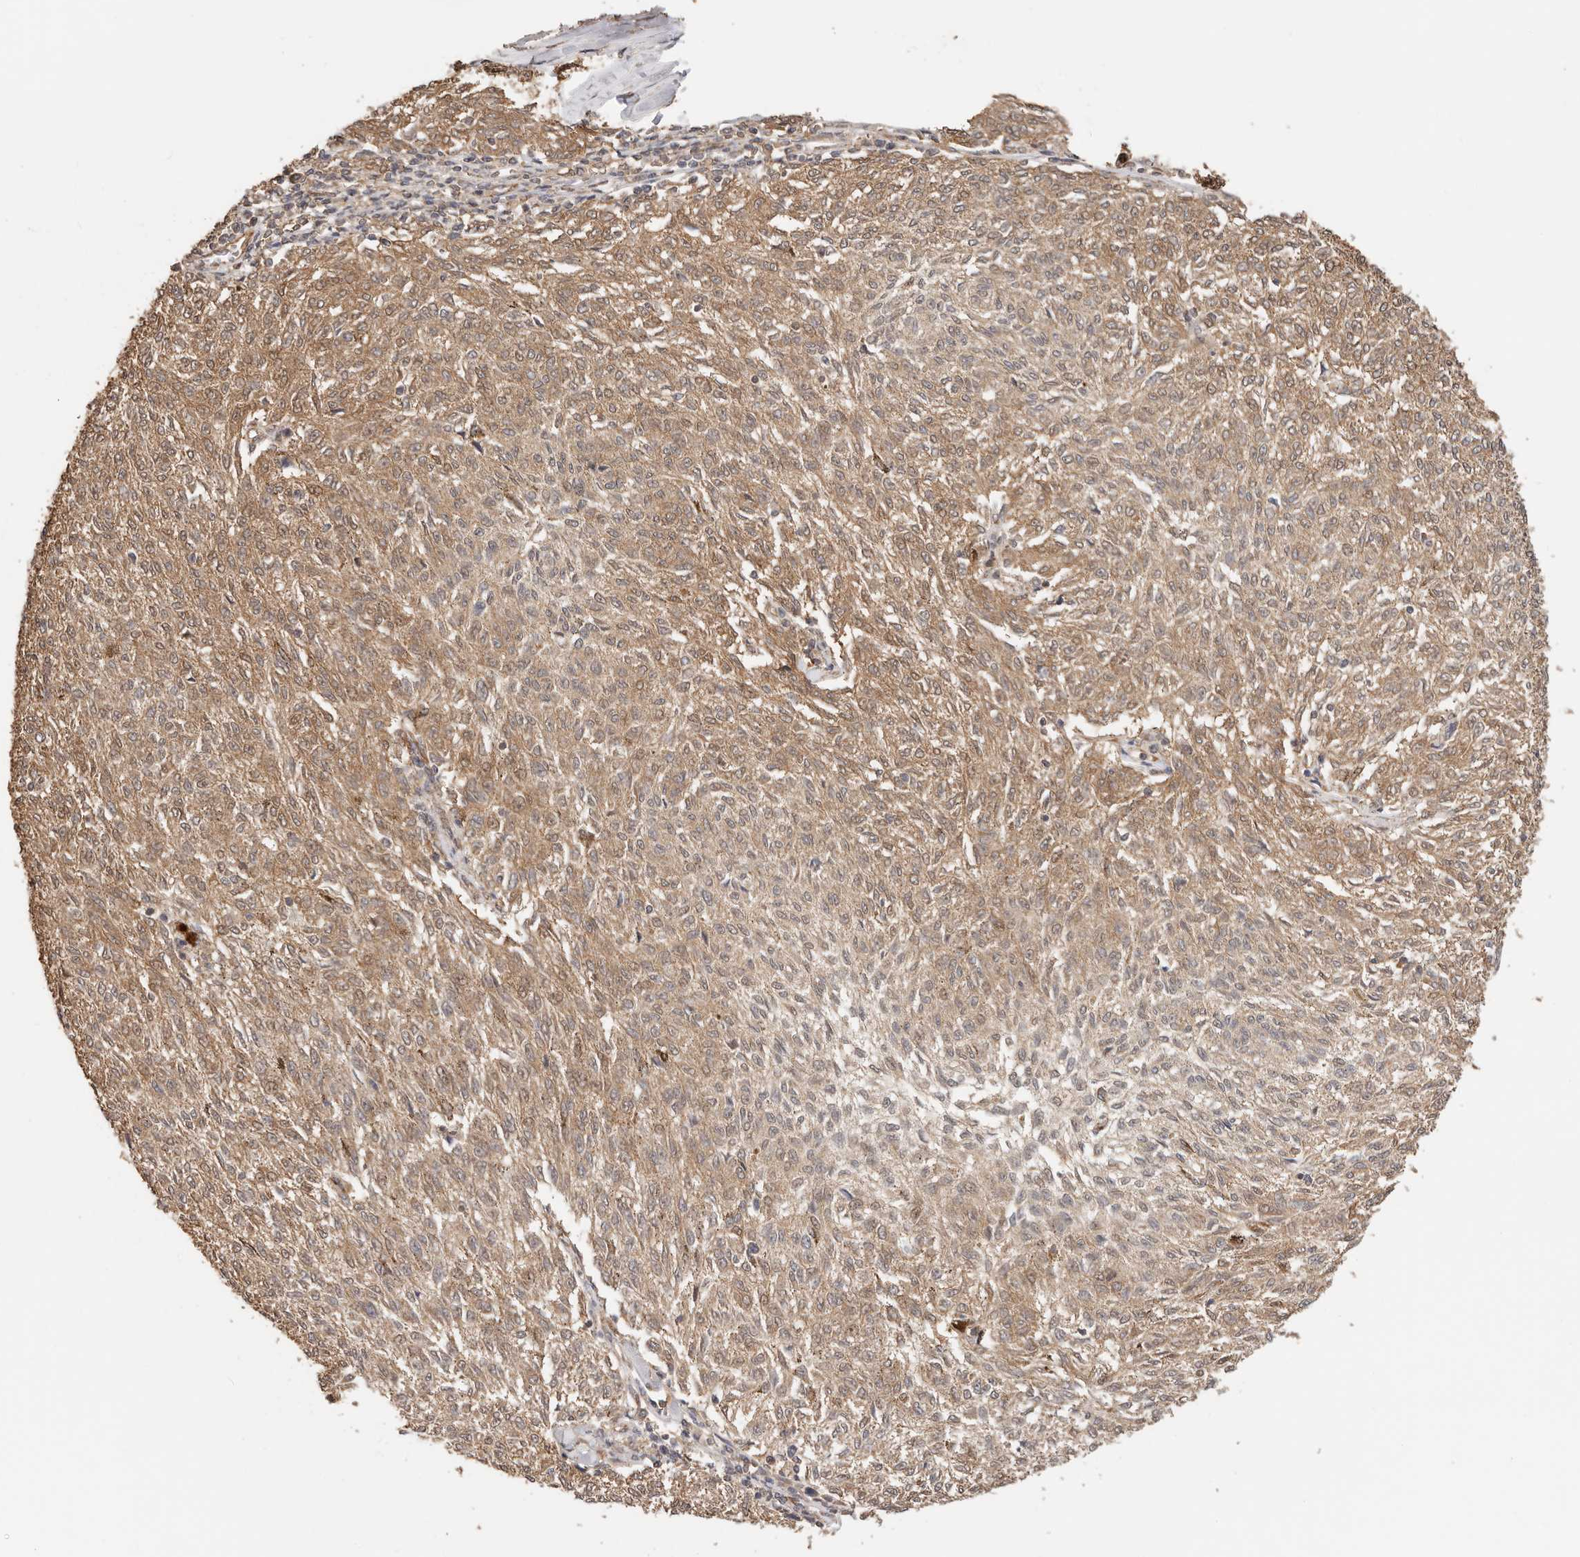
{"staining": {"intensity": "weak", "quantity": ">75%", "location": "cytoplasmic/membranous"}, "tissue": "melanoma", "cell_type": "Tumor cells", "image_type": "cancer", "snomed": [{"axis": "morphology", "description": "Malignant melanoma, NOS"}, {"axis": "topography", "description": "Skin"}], "caption": "Immunohistochemical staining of human malignant melanoma reveals low levels of weak cytoplasmic/membranous protein positivity in approximately >75% of tumor cells.", "gene": "AFDN", "patient": {"sex": "female", "age": 72}}